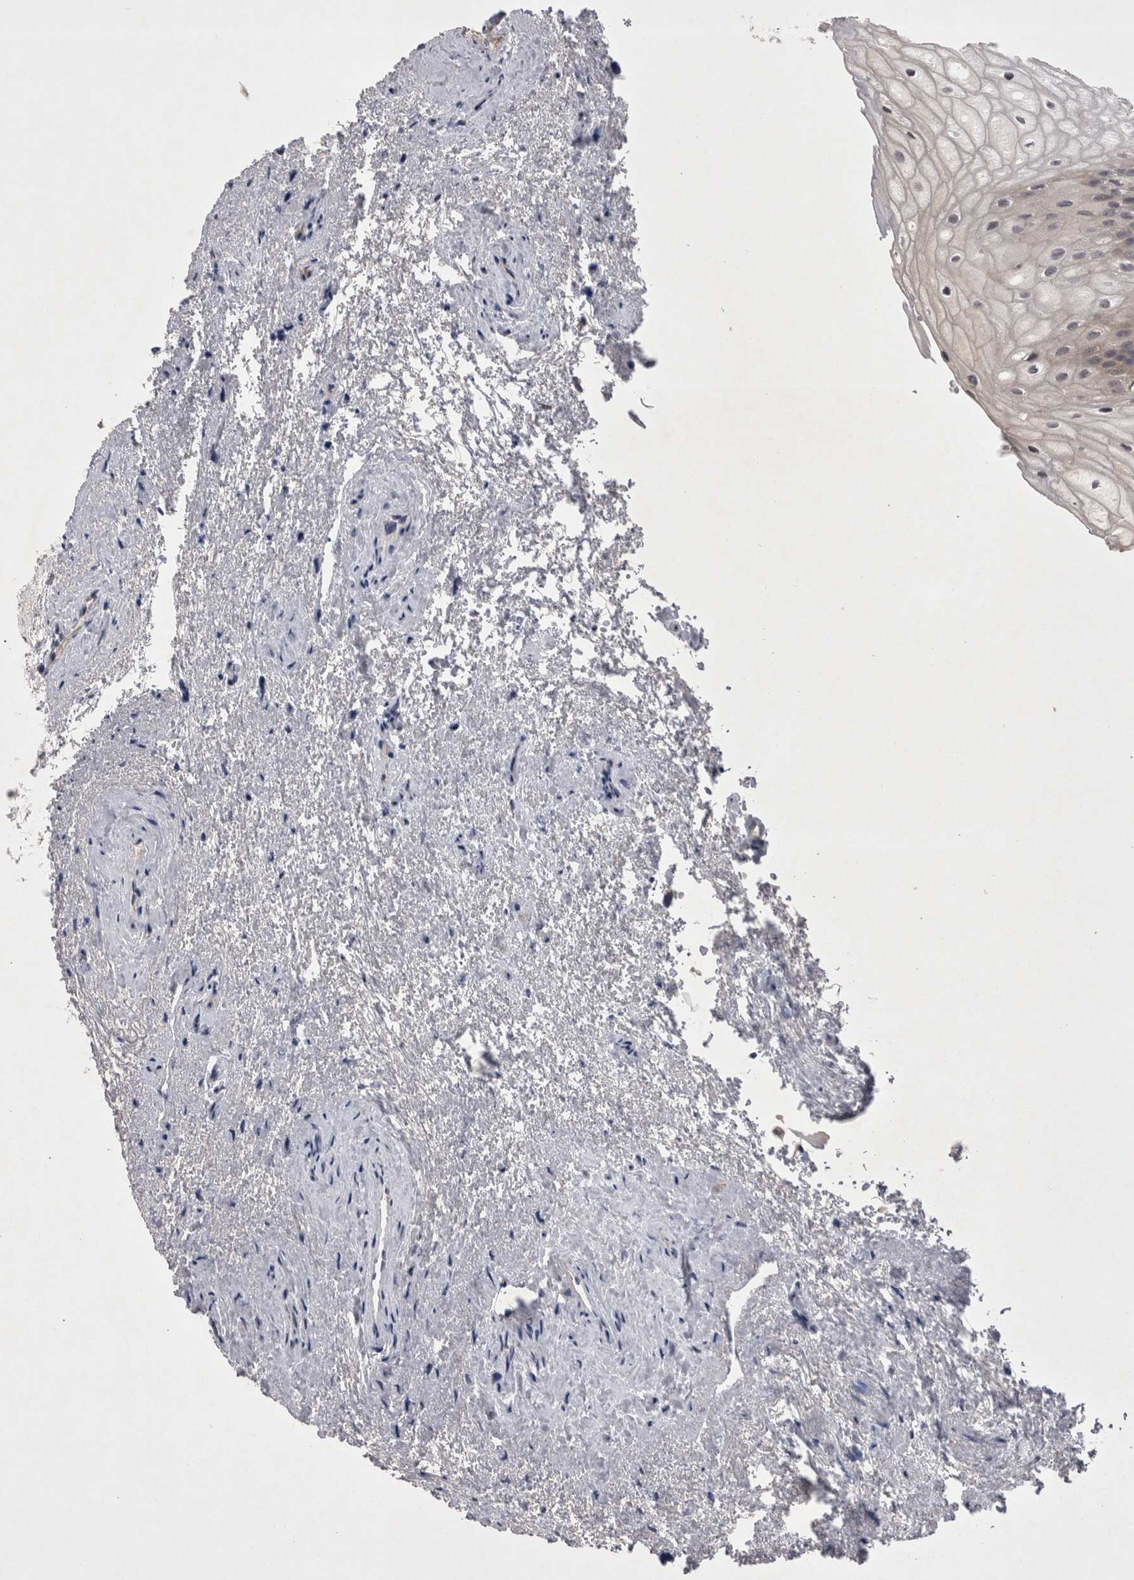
{"staining": {"intensity": "weak", "quantity": ">75%", "location": "cytoplasmic/membranous"}, "tissue": "urinary bladder", "cell_type": "Urothelial cells", "image_type": "normal", "snomed": [{"axis": "morphology", "description": "Normal tissue, NOS"}, {"axis": "topography", "description": "Urinary bladder"}], "caption": "Normal urinary bladder reveals weak cytoplasmic/membranous staining in about >75% of urothelial cells The protein of interest is stained brown, and the nuclei are stained in blue (DAB (3,3'-diaminobenzidine) IHC with brightfield microscopy, high magnification)..", "gene": "CTBS", "patient": {"sex": "female", "age": 67}}